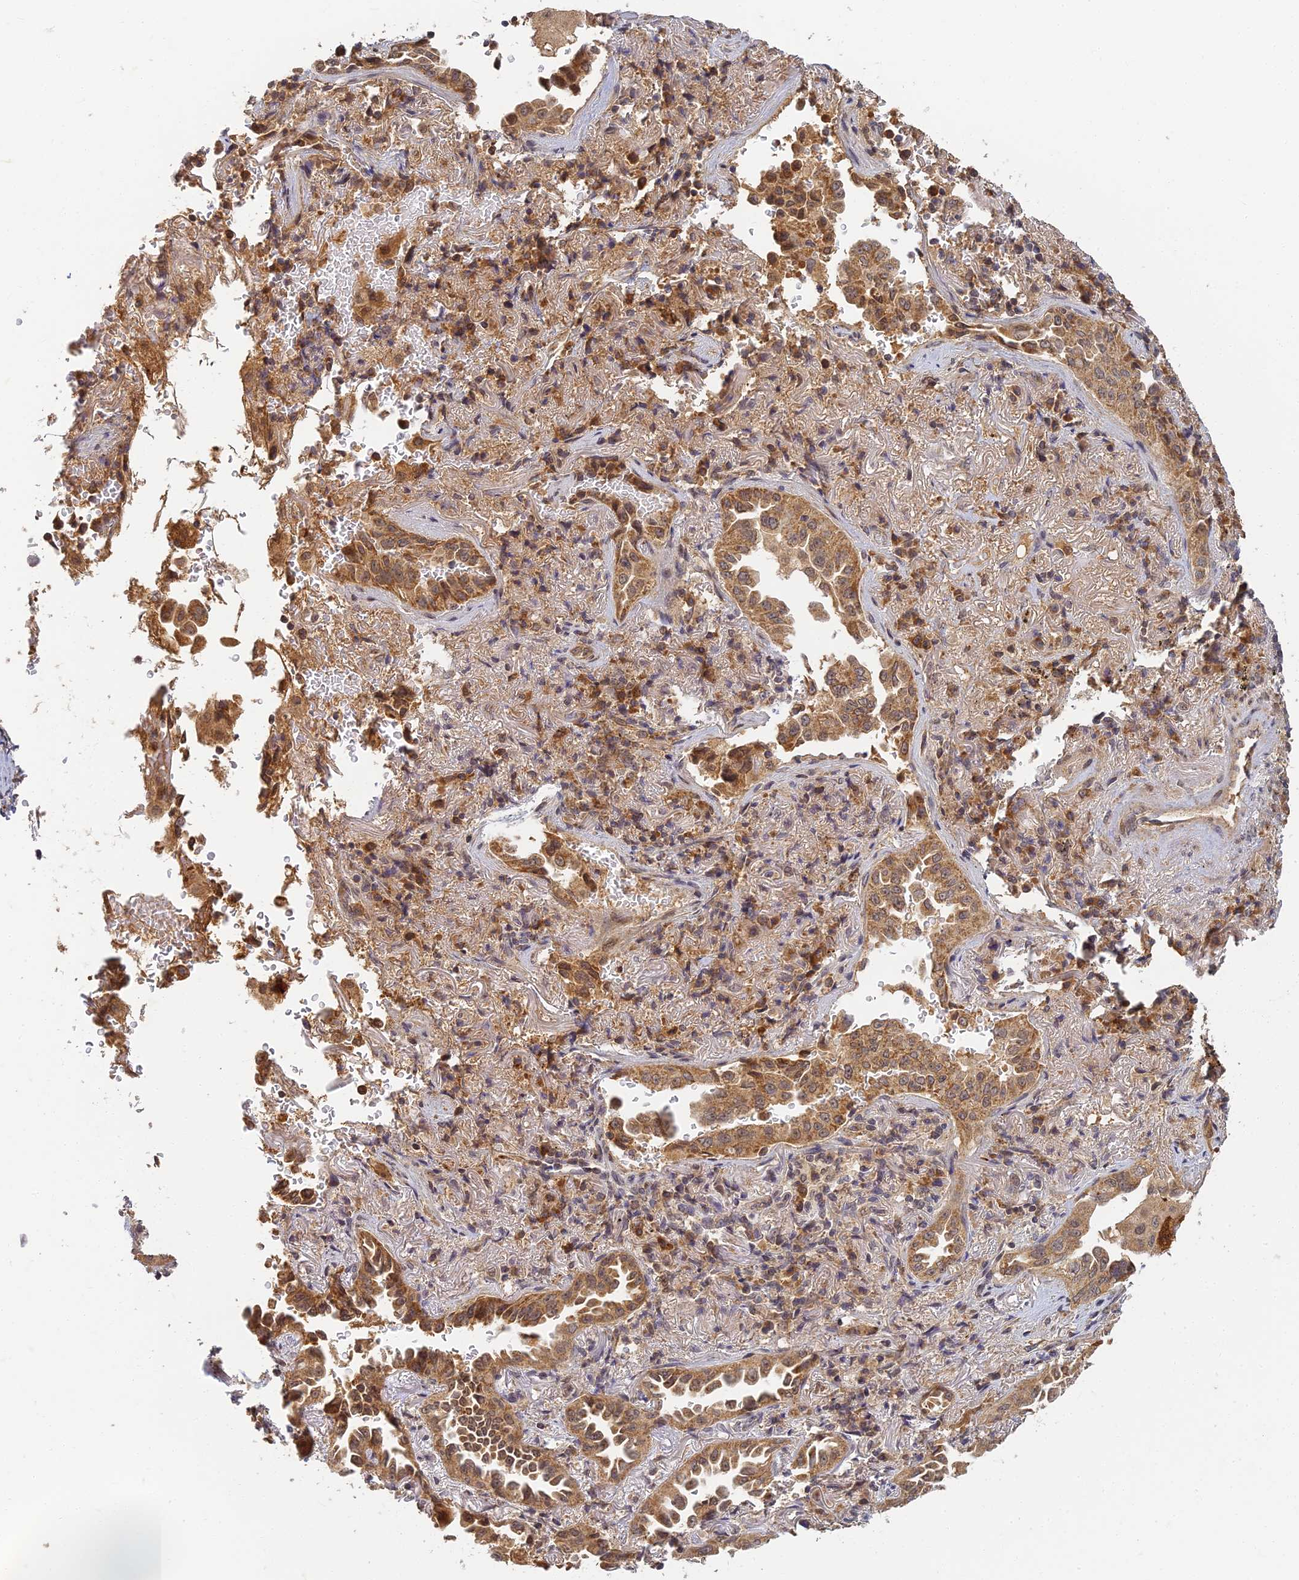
{"staining": {"intensity": "moderate", "quantity": ">75%", "location": "cytoplasmic/membranous"}, "tissue": "lung cancer", "cell_type": "Tumor cells", "image_type": "cancer", "snomed": [{"axis": "morphology", "description": "Adenocarcinoma, NOS"}, {"axis": "topography", "description": "Lung"}], "caption": "Moderate cytoplasmic/membranous expression for a protein is appreciated in approximately >75% of tumor cells of lung cancer (adenocarcinoma) using IHC.", "gene": "RGL3", "patient": {"sex": "female", "age": 69}}